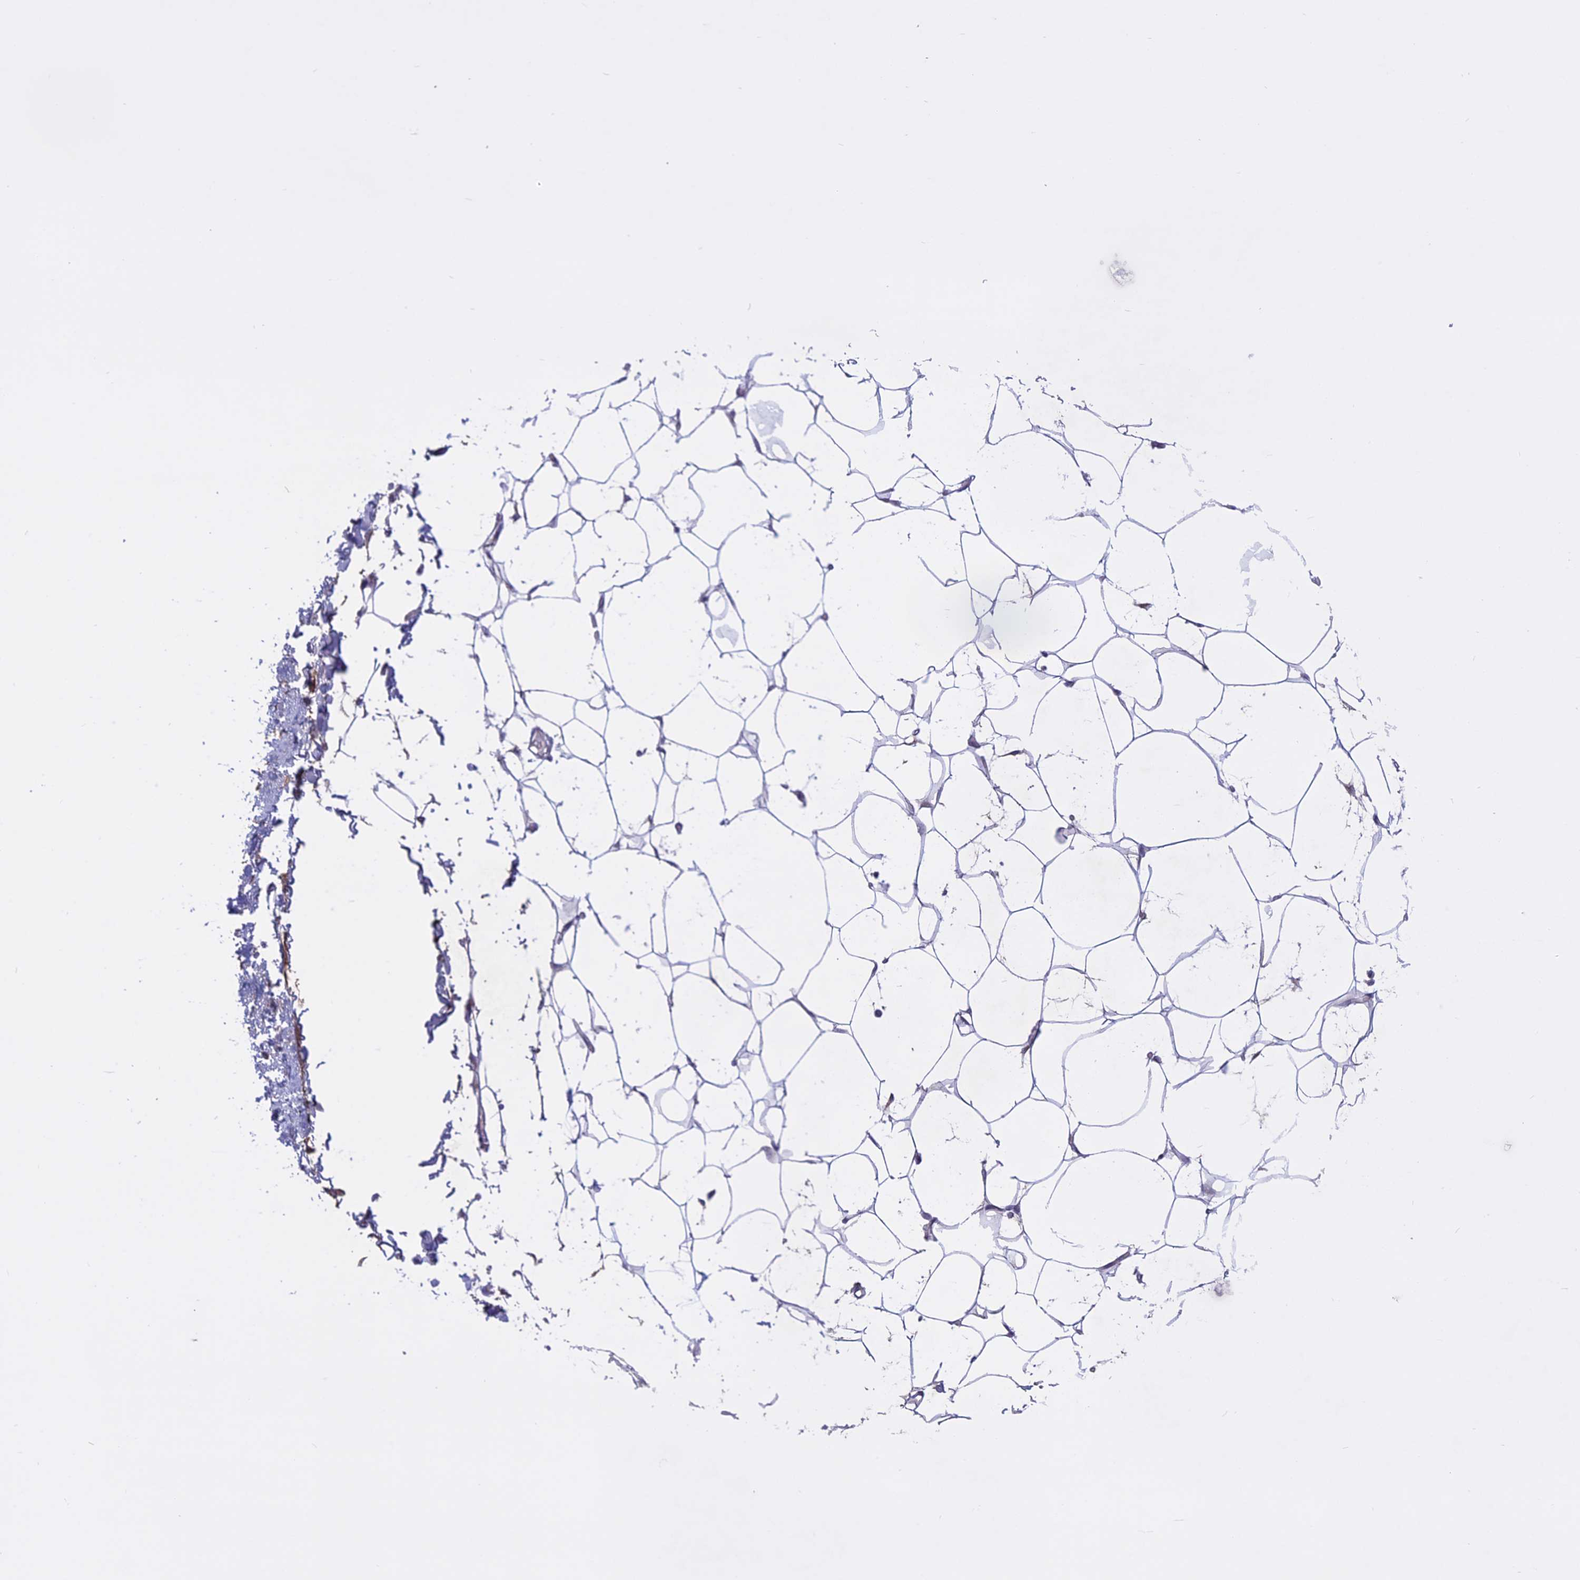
{"staining": {"intensity": "negative", "quantity": "none", "location": "none"}, "tissue": "breast", "cell_type": "Adipocytes", "image_type": "normal", "snomed": [{"axis": "morphology", "description": "Normal tissue, NOS"}, {"axis": "topography", "description": "Breast"}], "caption": "The micrograph exhibits no significant expression in adipocytes of breast.", "gene": "SPHKAP", "patient": {"sex": "female", "age": 27}}